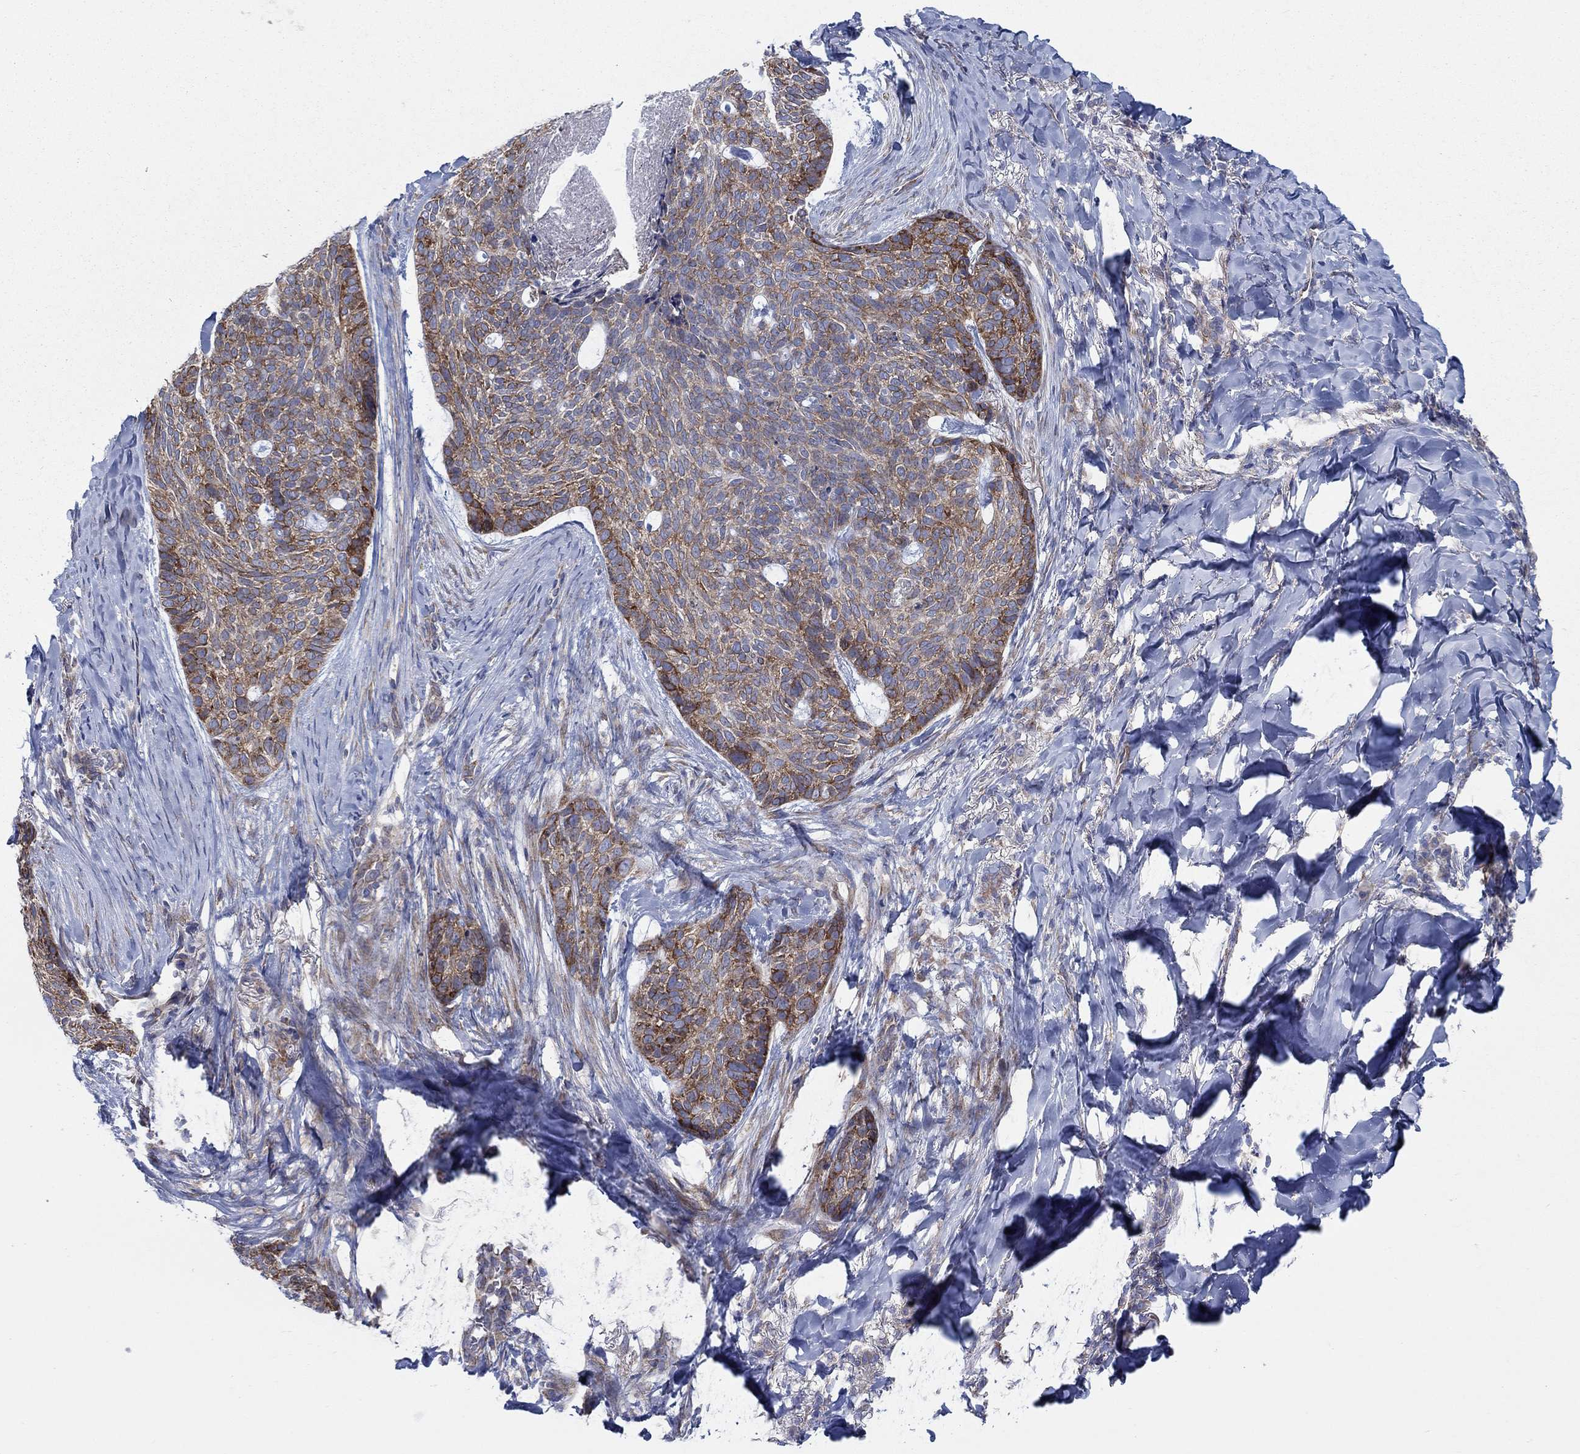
{"staining": {"intensity": "strong", "quantity": ">75%", "location": "cytoplasmic/membranous"}, "tissue": "skin cancer", "cell_type": "Tumor cells", "image_type": "cancer", "snomed": [{"axis": "morphology", "description": "Basal cell carcinoma"}, {"axis": "topography", "description": "Skin"}], "caption": "About >75% of tumor cells in basal cell carcinoma (skin) display strong cytoplasmic/membranous protein positivity as visualized by brown immunohistochemical staining.", "gene": "TMEM59", "patient": {"sex": "female", "age": 69}}